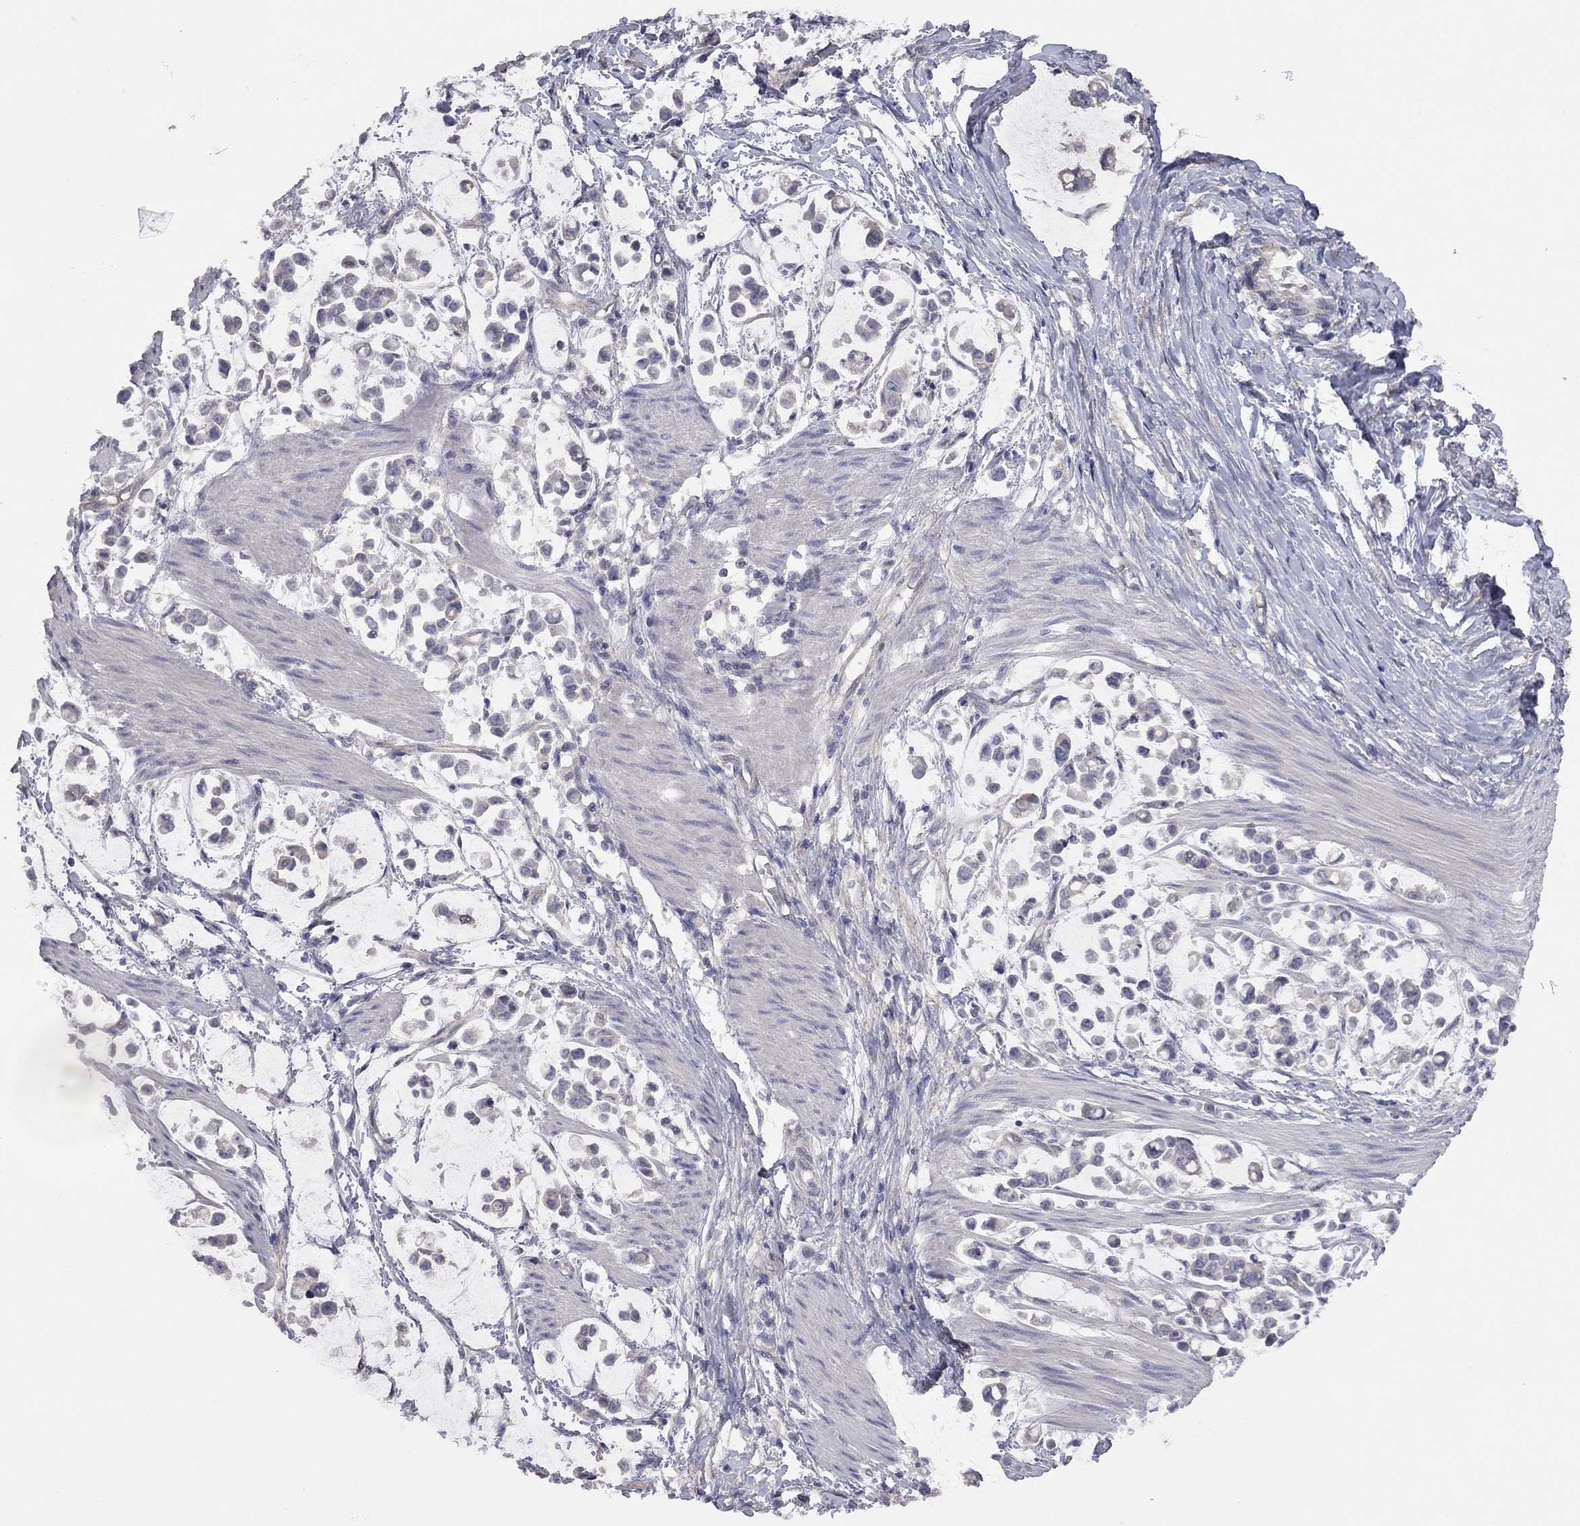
{"staining": {"intensity": "negative", "quantity": "none", "location": "none"}, "tissue": "stomach cancer", "cell_type": "Tumor cells", "image_type": "cancer", "snomed": [{"axis": "morphology", "description": "Adenocarcinoma, NOS"}, {"axis": "topography", "description": "Stomach"}], "caption": "This image is of stomach cancer stained with immunohistochemistry (IHC) to label a protein in brown with the nuclei are counter-stained blue. There is no expression in tumor cells.", "gene": "KCNB1", "patient": {"sex": "male", "age": 82}}